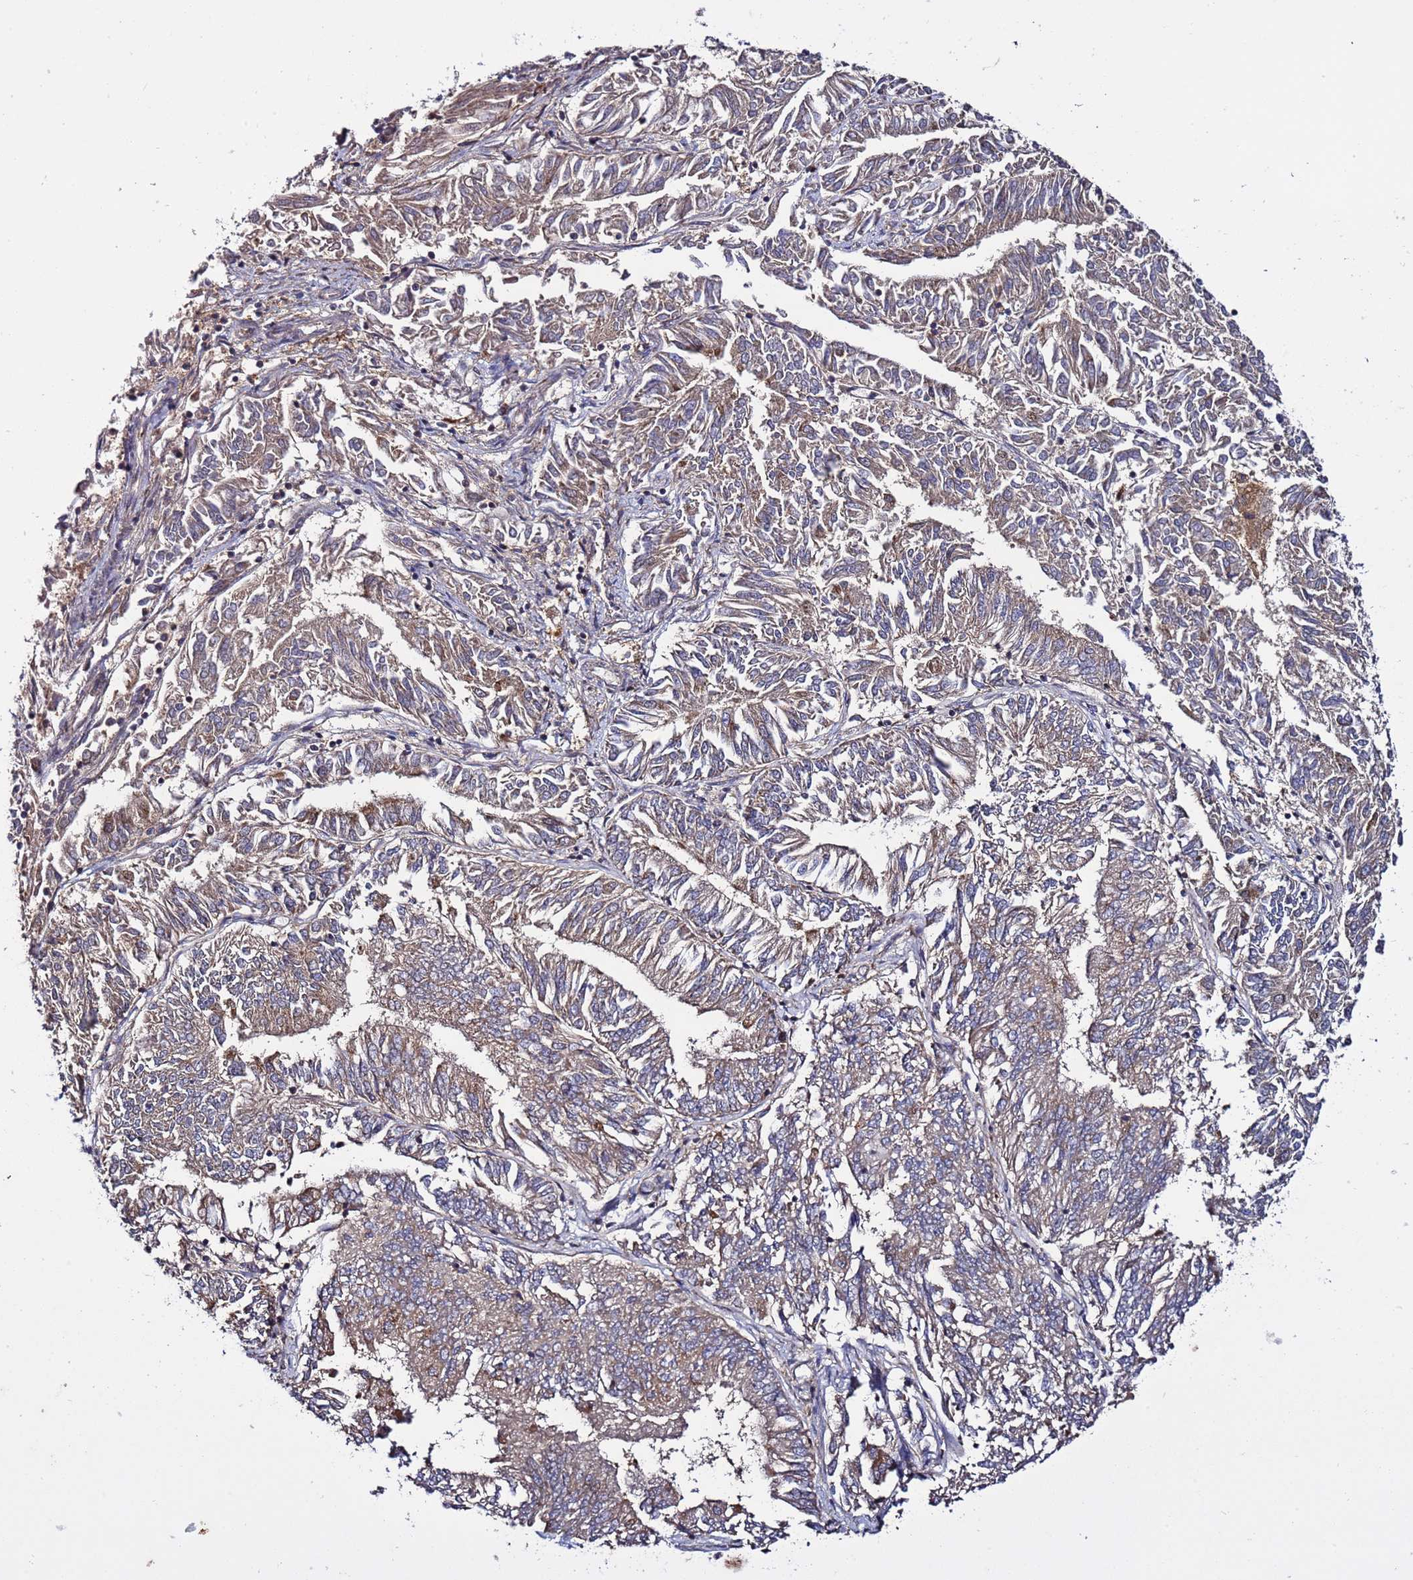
{"staining": {"intensity": "weak", "quantity": ">75%", "location": "cytoplasmic/membranous"}, "tissue": "endometrial cancer", "cell_type": "Tumor cells", "image_type": "cancer", "snomed": [{"axis": "morphology", "description": "Adenocarcinoma, NOS"}, {"axis": "topography", "description": "Endometrium"}], "caption": "A brown stain shows weak cytoplasmic/membranous staining of a protein in human endometrial cancer tumor cells. (DAB (3,3'-diaminobenzidine) IHC with brightfield microscopy, high magnification).", "gene": "TMEM176B", "patient": {"sex": "female", "age": 58}}